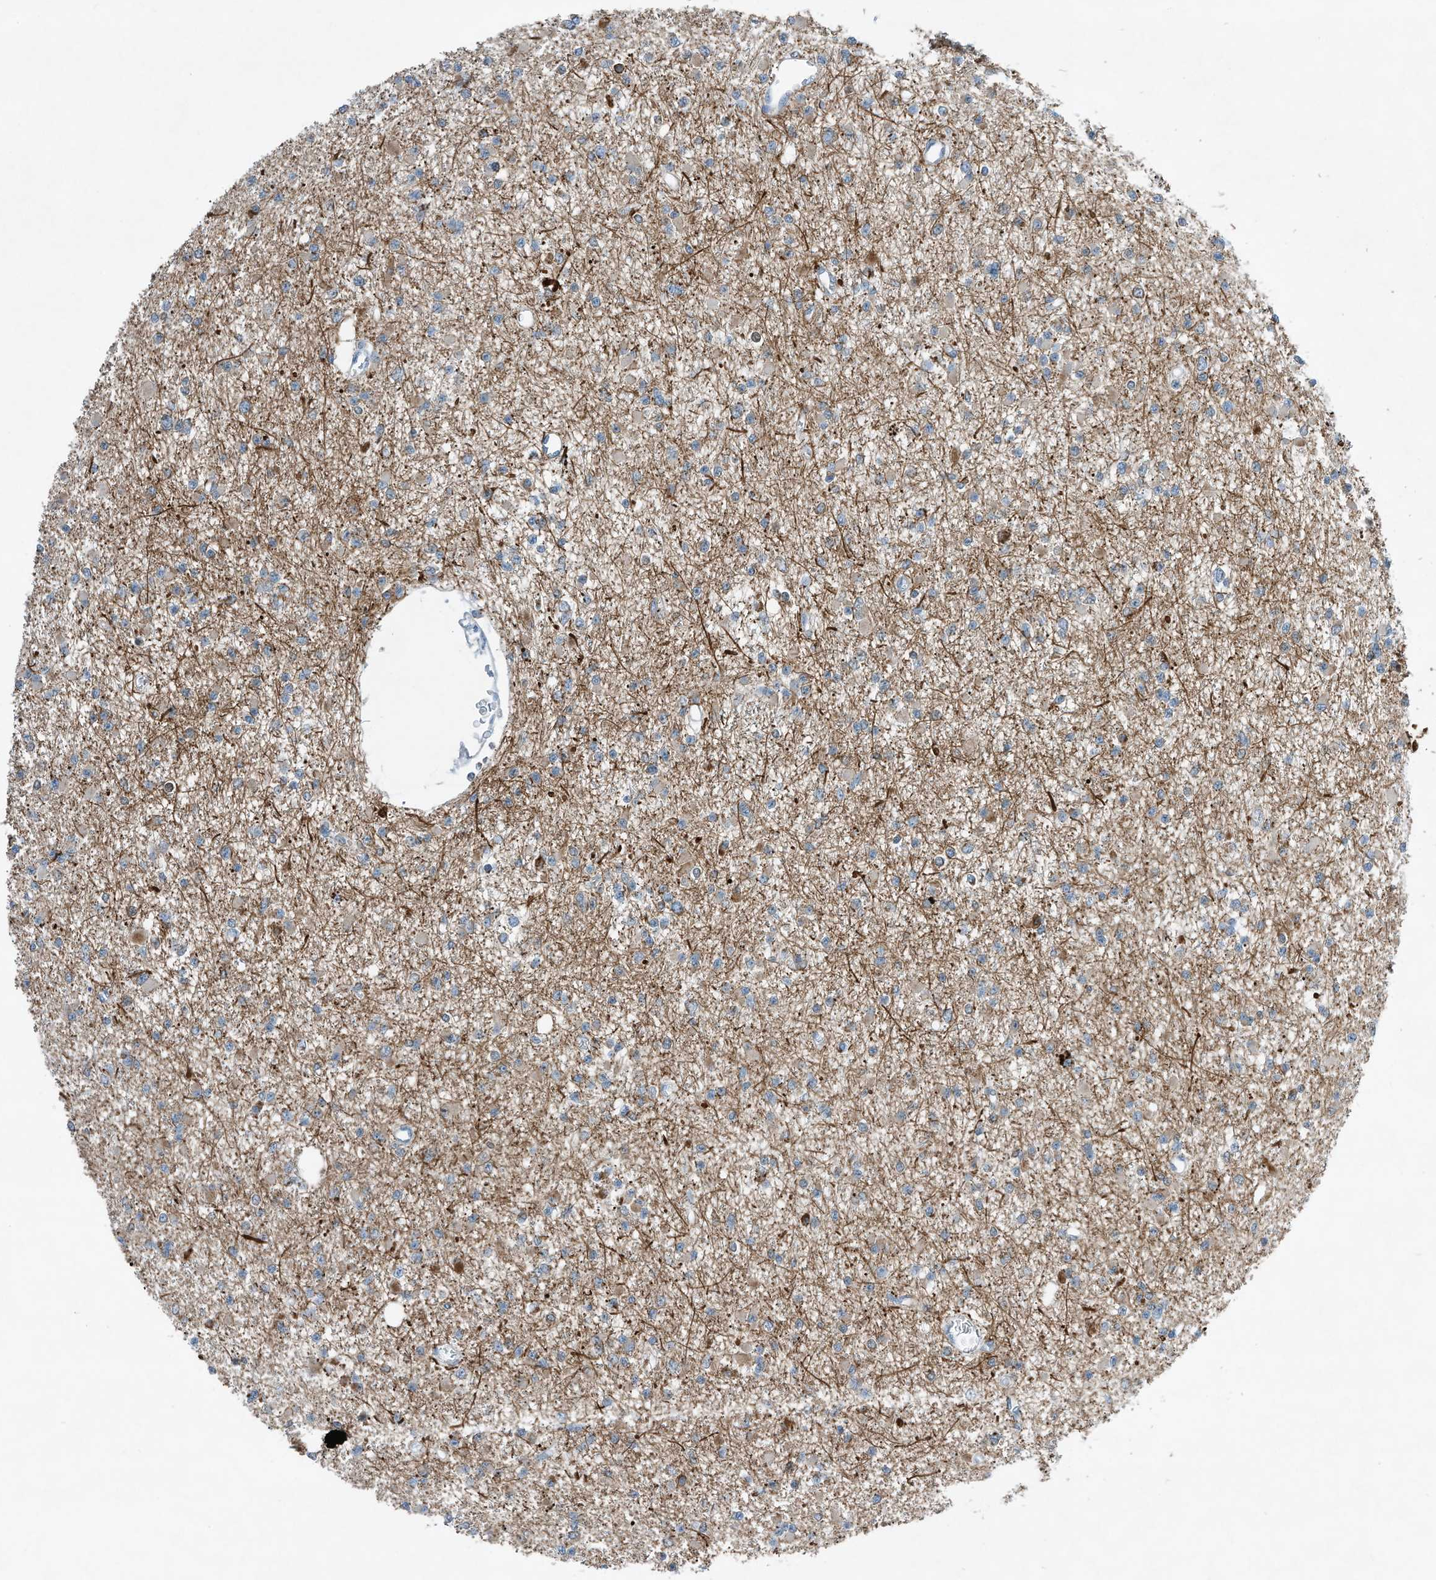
{"staining": {"intensity": "weak", "quantity": "25%-75%", "location": "cytoplasmic/membranous"}, "tissue": "glioma", "cell_type": "Tumor cells", "image_type": "cancer", "snomed": [{"axis": "morphology", "description": "Glioma, malignant, Low grade"}, {"axis": "topography", "description": "Brain"}], "caption": "IHC of human malignant glioma (low-grade) demonstrates low levels of weak cytoplasmic/membranous expression in approximately 25%-75% of tumor cells. (Stains: DAB (3,3'-diaminobenzidine) in brown, nuclei in blue, Microscopy: brightfield microscopy at high magnification).", "gene": "RMND1", "patient": {"sex": "female", "age": 22}}